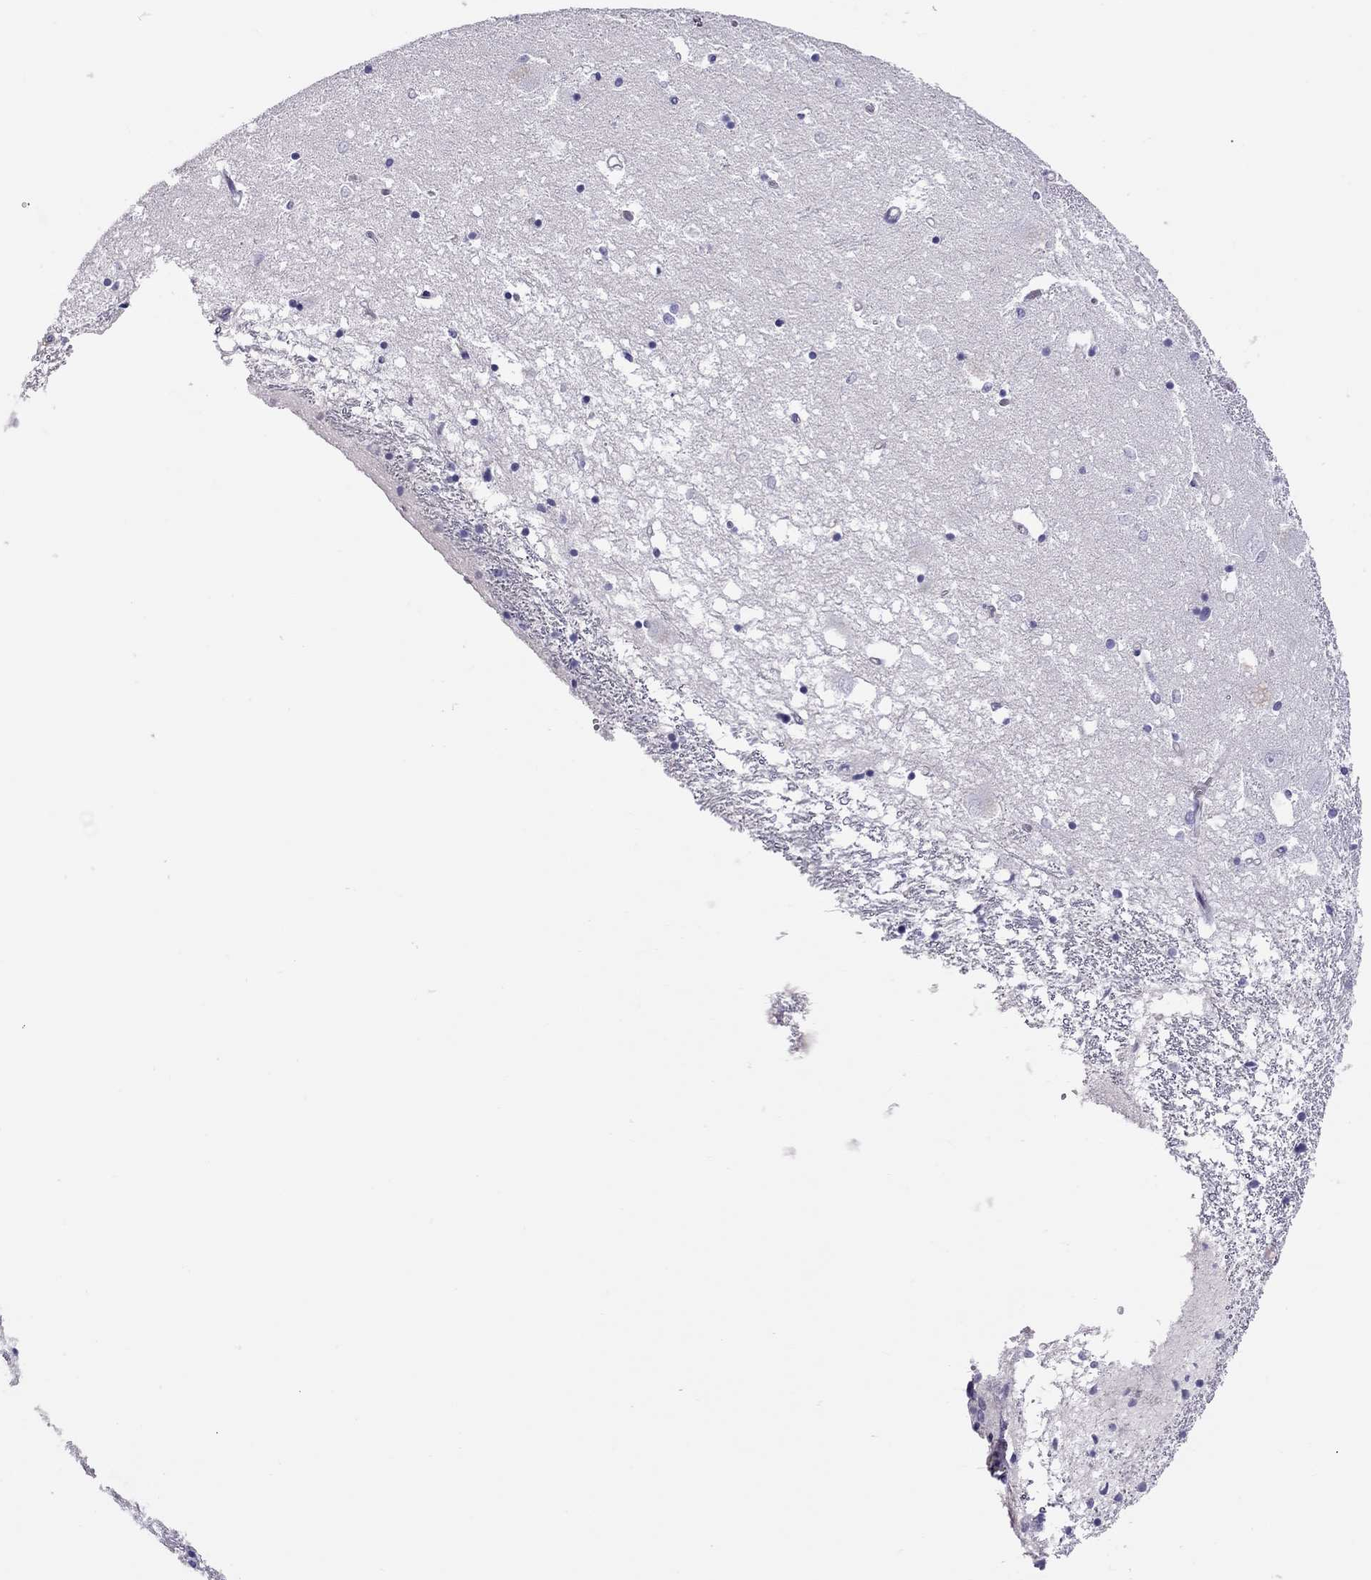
{"staining": {"intensity": "negative", "quantity": "none", "location": "none"}, "tissue": "caudate", "cell_type": "Glial cells", "image_type": "normal", "snomed": [{"axis": "morphology", "description": "Normal tissue, NOS"}, {"axis": "topography", "description": "Lateral ventricle wall"}], "caption": "Glial cells show no significant positivity in benign caudate. The staining is performed using DAB (3,3'-diaminobenzidine) brown chromogen with nuclei counter-stained in using hematoxylin.", "gene": "ALOX15B", "patient": {"sex": "female", "age": 71}}